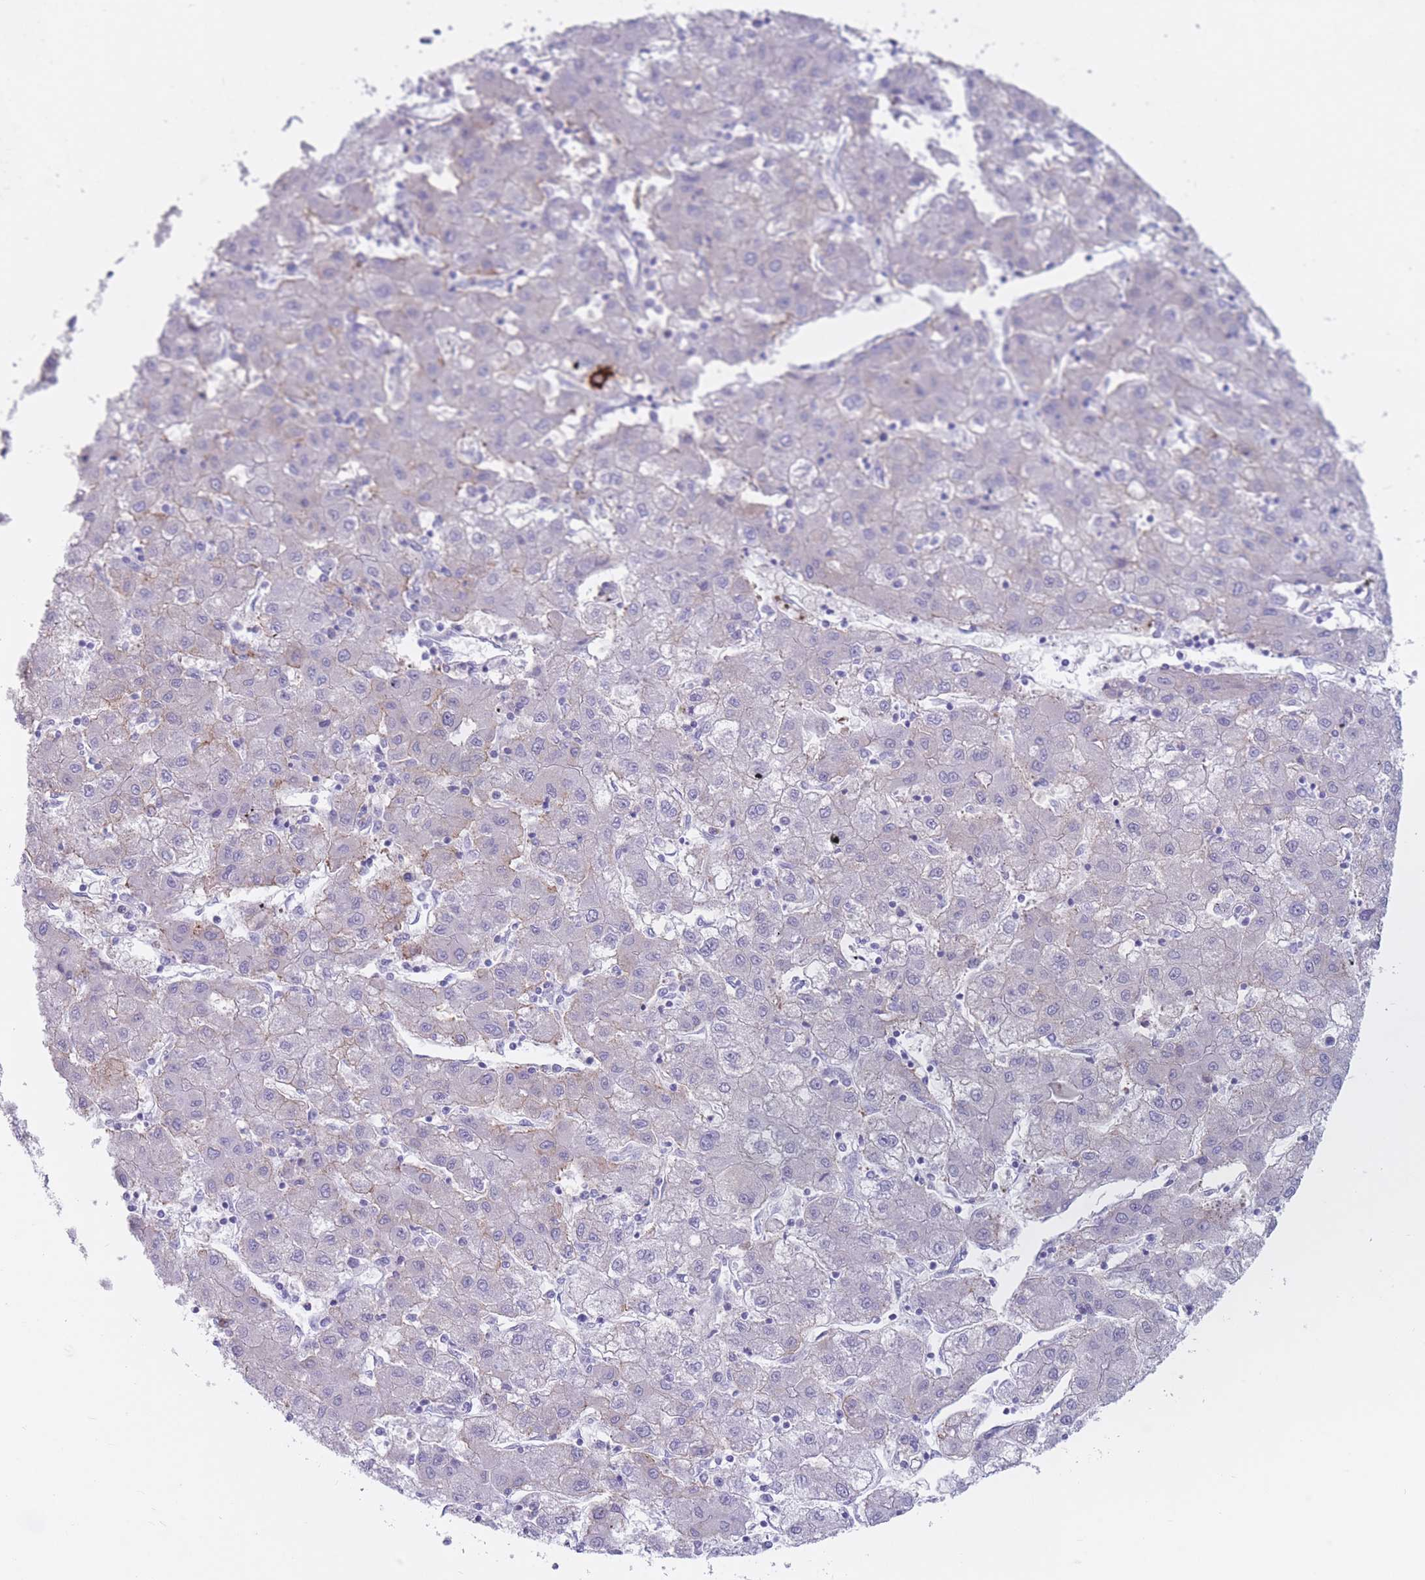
{"staining": {"intensity": "negative", "quantity": "none", "location": "none"}, "tissue": "liver cancer", "cell_type": "Tumor cells", "image_type": "cancer", "snomed": [{"axis": "morphology", "description": "Carcinoma, Hepatocellular, NOS"}, {"axis": "topography", "description": "Liver"}], "caption": "Immunohistochemistry of hepatocellular carcinoma (liver) exhibits no expression in tumor cells. (DAB immunohistochemistry (IHC), high magnification).", "gene": "ST3GAL5", "patient": {"sex": "male", "age": 72}}